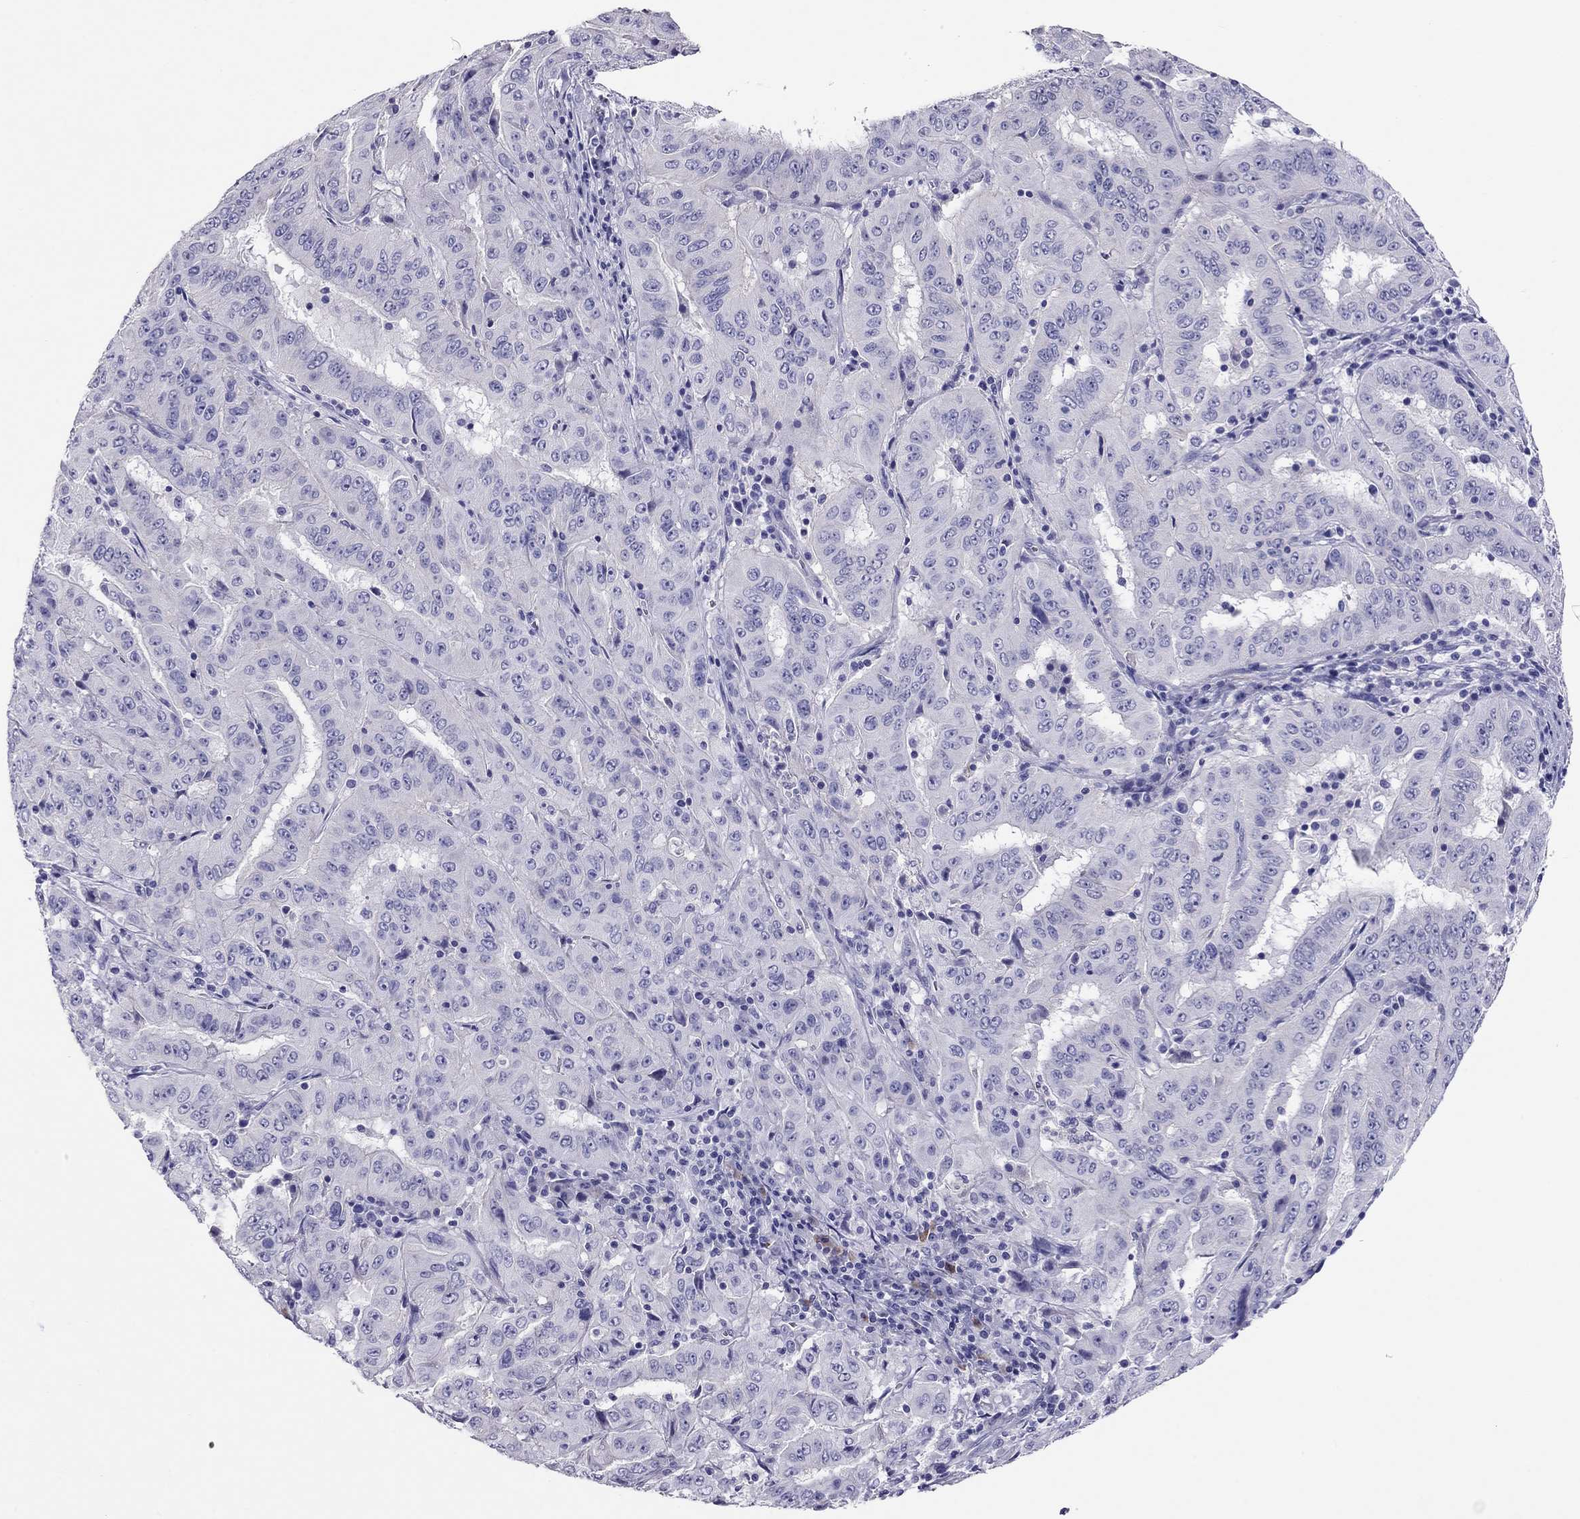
{"staining": {"intensity": "negative", "quantity": "none", "location": "none"}, "tissue": "pancreatic cancer", "cell_type": "Tumor cells", "image_type": "cancer", "snomed": [{"axis": "morphology", "description": "Adenocarcinoma, NOS"}, {"axis": "topography", "description": "Pancreas"}], "caption": "IHC histopathology image of human adenocarcinoma (pancreatic) stained for a protein (brown), which reveals no positivity in tumor cells. (DAB immunohistochemistry (IHC) visualized using brightfield microscopy, high magnification).", "gene": "CALHM1", "patient": {"sex": "male", "age": 63}}